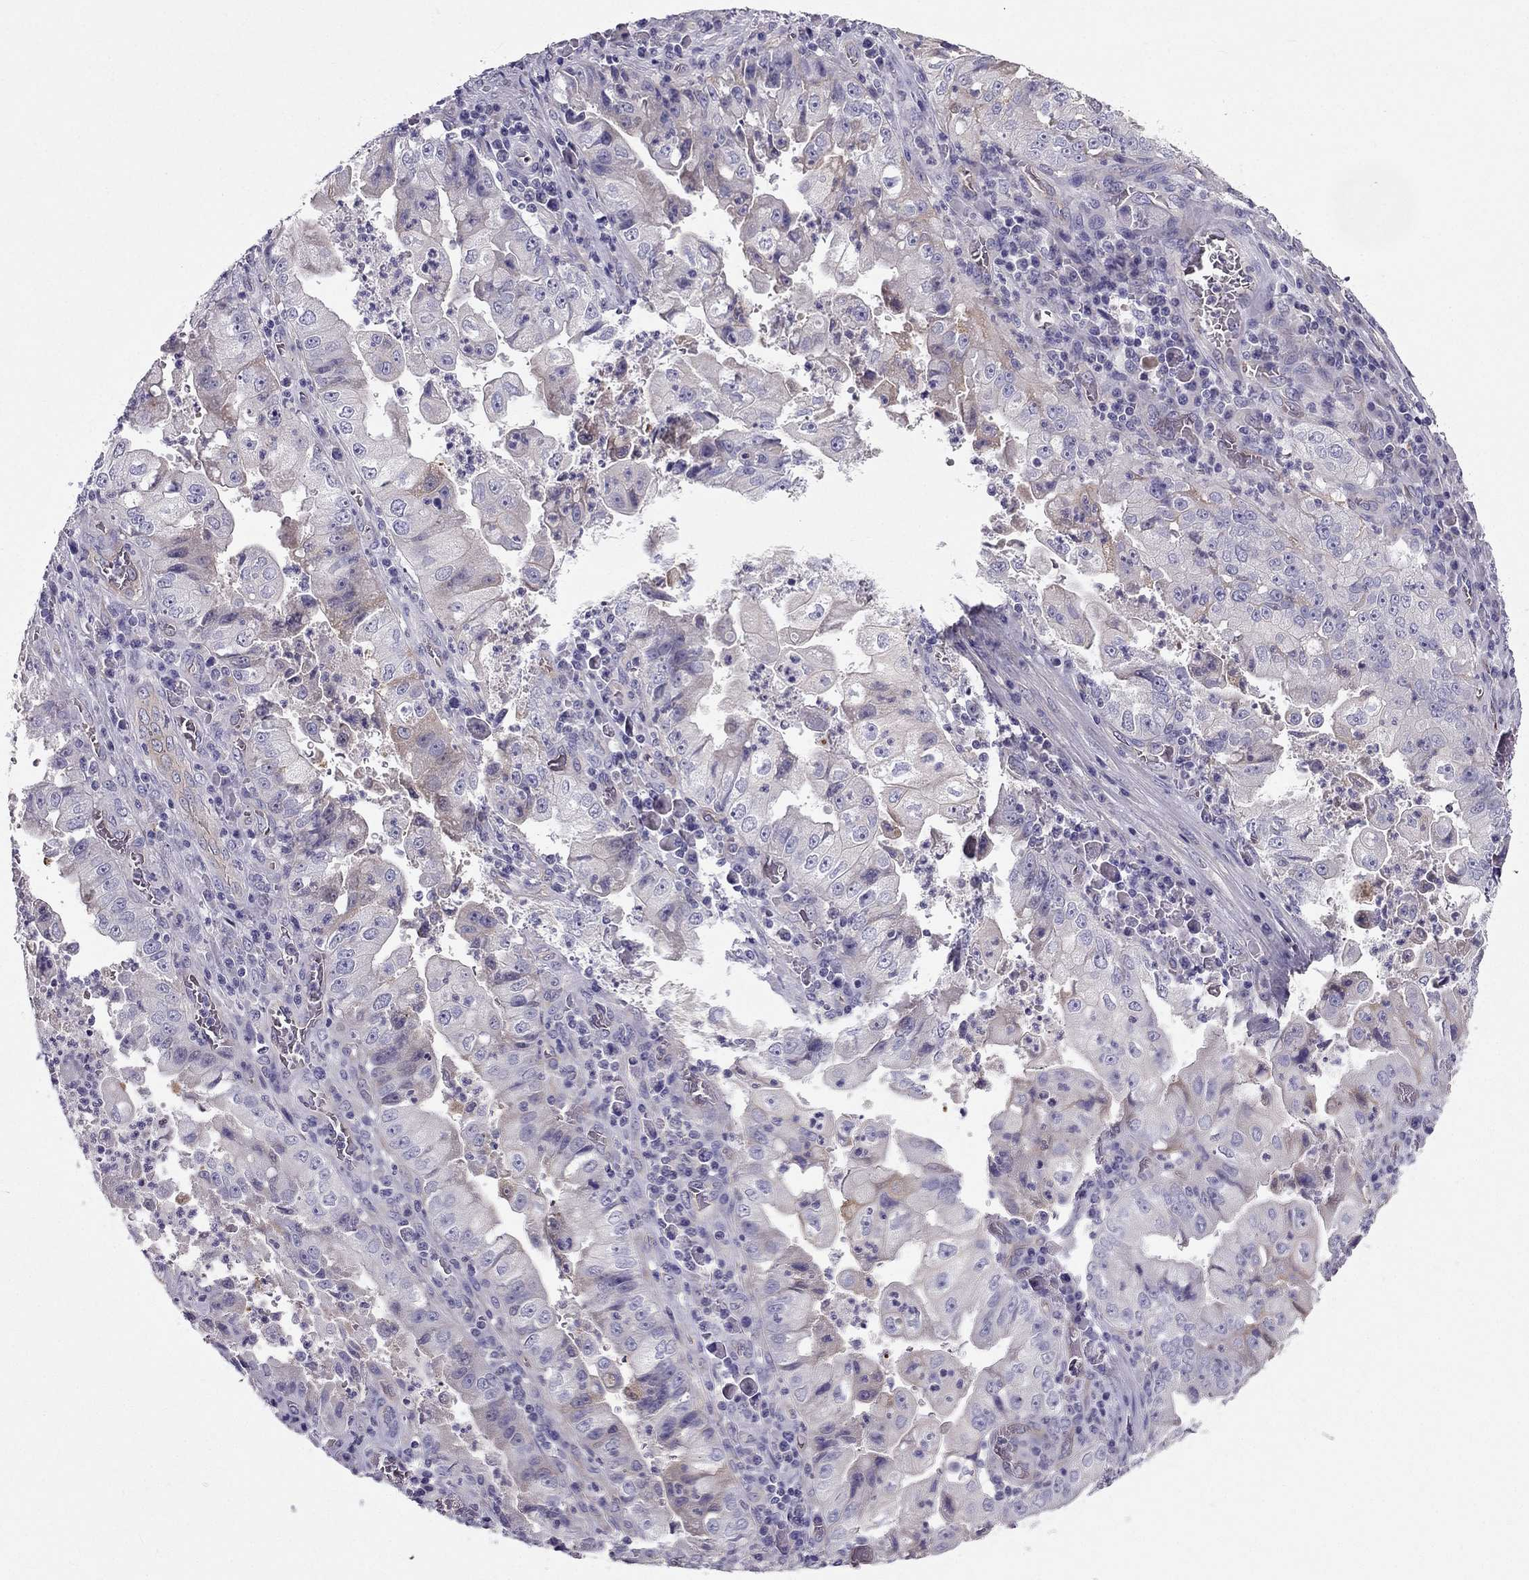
{"staining": {"intensity": "weak", "quantity": "<25%", "location": "cytoplasmic/membranous"}, "tissue": "stomach cancer", "cell_type": "Tumor cells", "image_type": "cancer", "snomed": [{"axis": "morphology", "description": "Adenocarcinoma, NOS"}, {"axis": "topography", "description": "Stomach"}], "caption": "DAB immunohistochemical staining of human stomach cancer demonstrates no significant positivity in tumor cells. (DAB (3,3'-diaminobenzidine) immunohistochemistry, high magnification).", "gene": "SYT5", "patient": {"sex": "male", "age": 76}}